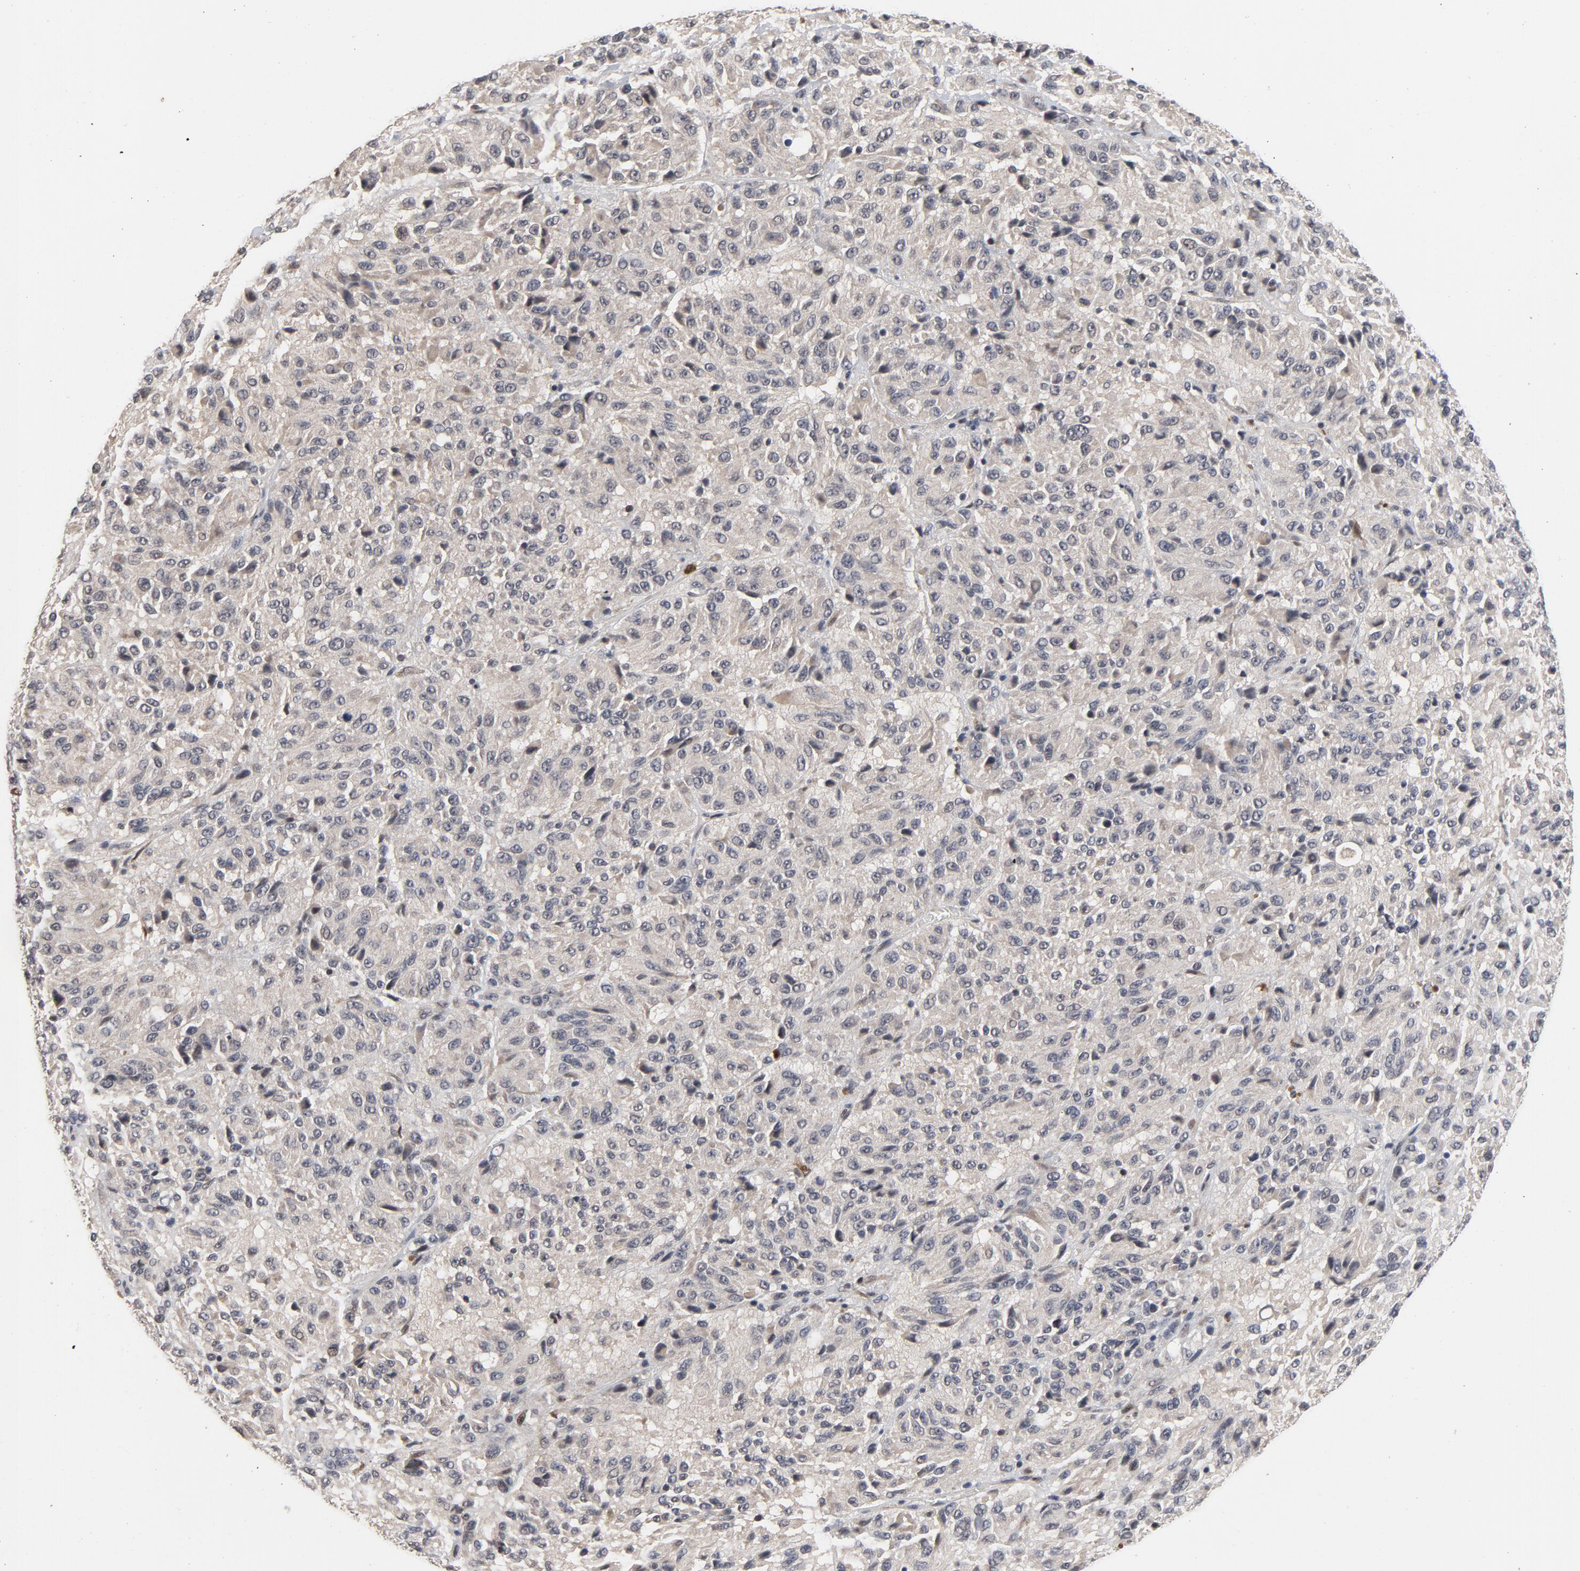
{"staining": {"intensity": "negative", "quantity": "none", "location": "none"}, "tissue": "melanoma", "cell_type": "Tumor cells", "image_type": "cancer", "snomed": [{"axis": "morphology", "description": "Malignant melanoma, Metastatic site"}, {"axis": "topography", "description": "Lung"}], "caption": "An IHC micrograph of malignant melanoma (metastatic site) is shown. There is no staining in tumor cells of malignant melanoma (metastatic site). (DAB (3,3'-diaminobenzidine) immunohistochemistry (IHC) visualized using brightfield microscopy, high magnification).", "gene": "RTL5", "patient": {"sex": "male", "age": 64}}